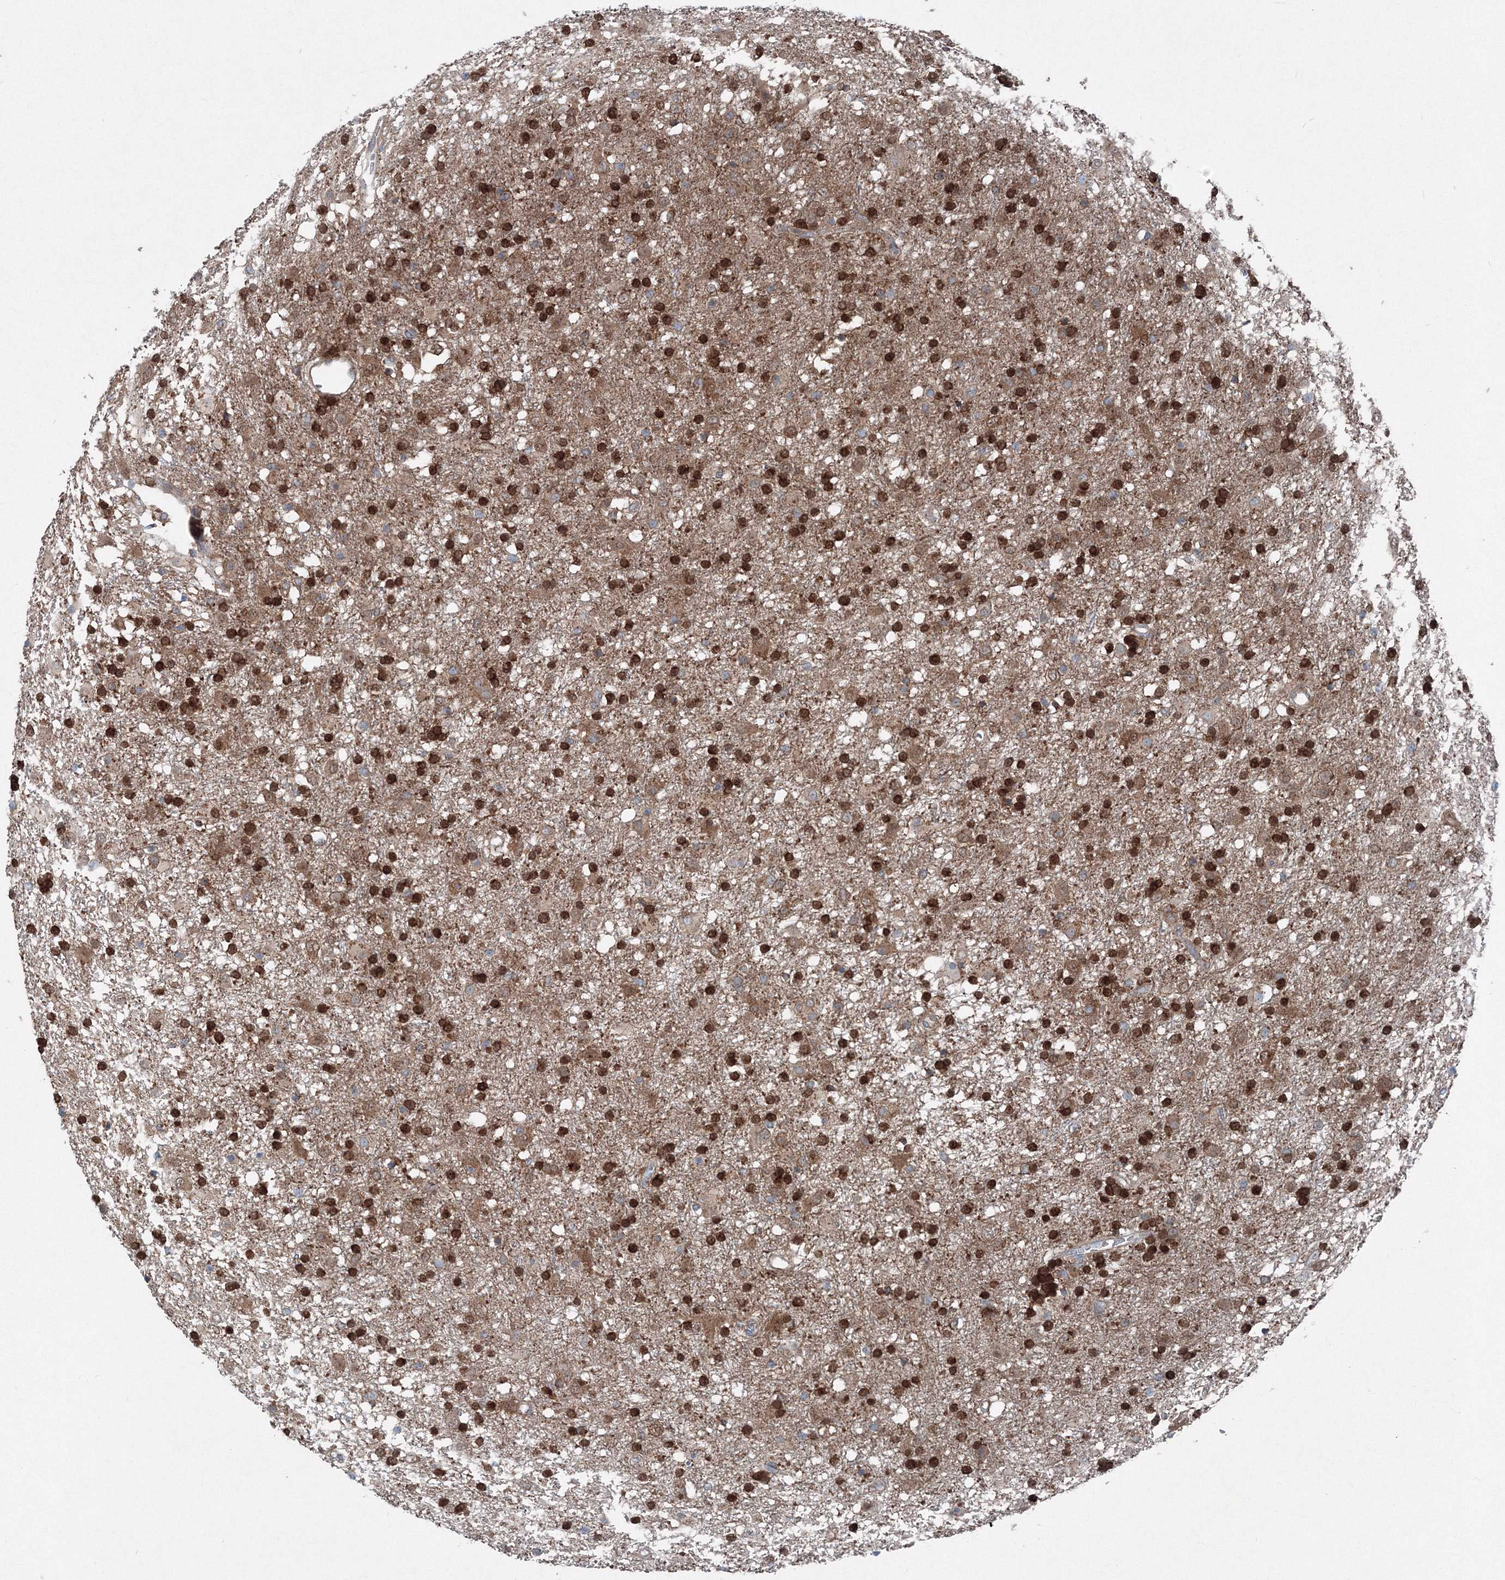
{"staining": {"intensity": "strong", "quantity": ">75%", "location": "cytoplasmic/membranous,nuclear"}, "tissue": "glioma", "cell_type": "Tumor cells", "image_type": "cancer", "snomed": [{"axis": "morphology", "description": "Glioma, malignant, Low grade"}, {"axis": "topography", "description": "Brain"}], "caption": "Malignant glioma (low-grade) stained with a brown dye reveals strong cytoplasmic/membranous and nuclear positive staining in about >75% of tumor cells.", "gene": "TPRKB", "patient": {"sex": "male", "age": 65}}